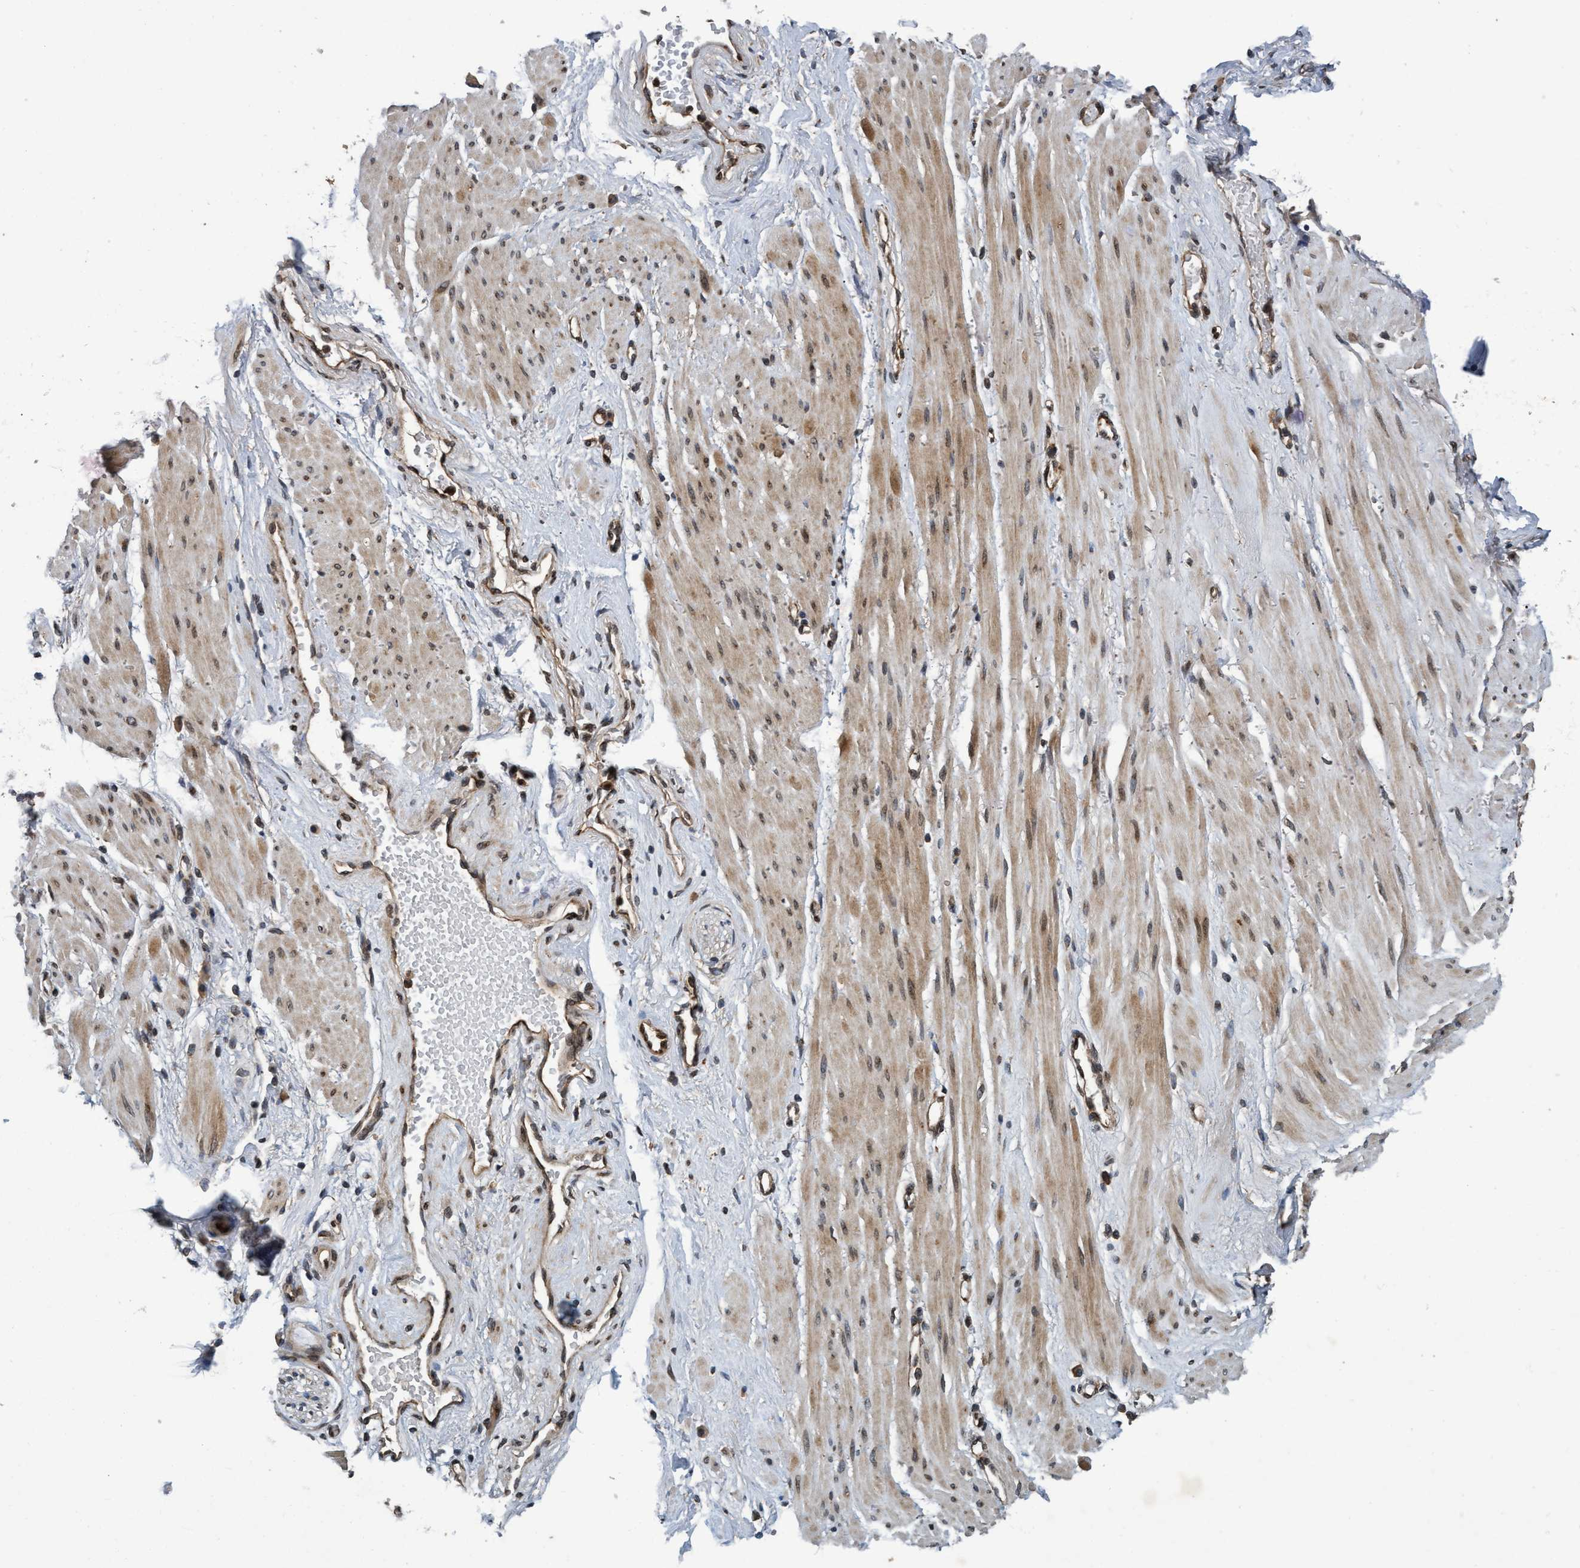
{"staining": {"intensity": "moderate", "quantity": ">75%", "location": "cytoplasmic/membranous"}, "tissue": "adipose tissue", "cell_type": "Adipocytes", "image_type": "normal", "snomed": [{"axis": "morphology", "description": "Normal tissue, NOS"}, {"axis": "topography", "description": "Soft tissue"}, {"axis": "topography", "description": "Vascular tissue"}], "caption": "Benign adipose tissue reveals moderate cytoplasmic/membranous expression in about >75% of adipocytes.", "gene": "MACC1", "patient": {"sex": "female", "age": 35}}